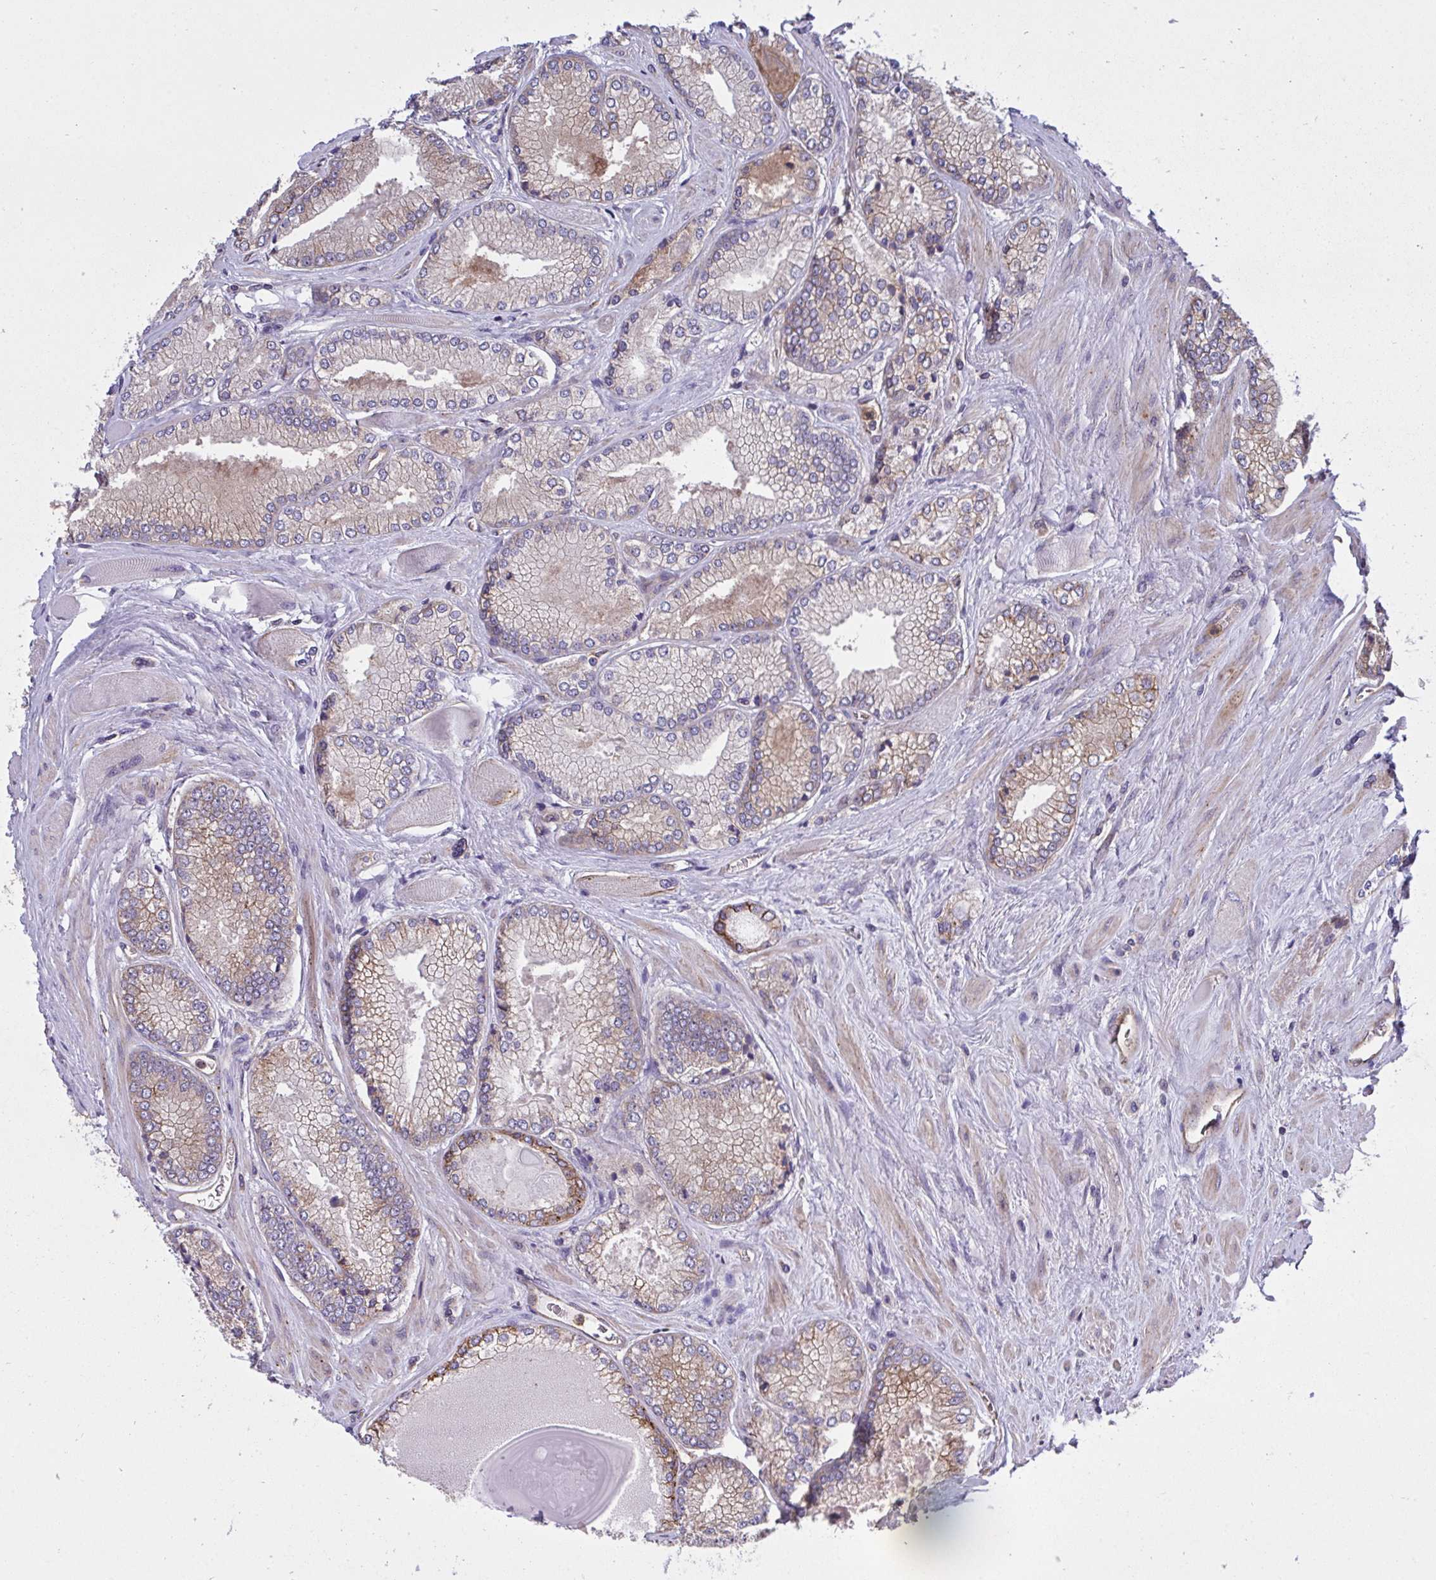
{"staining": {"intensity": "moderate", "quantity": "<25%", "location": "cytoplasmic/membranous"}, "tissue": "prostate cancer", "cell_type": "Tumor cells", "image_type": "cancer", "snomed": [{"axis": "morphology", "description": "Adenocarcinoma, Low grade"}, {"axis": "topography", "description": "Prostate"}], "caption": "The image exhibits staining of adenocarcinoma (low-grade) (prostate), revealing moderate cytoplasmic/membranous protein staining (brown color) within tumor cells.", "gene": "C4orf36", "patient": {"sex": "male", "age": 67}}